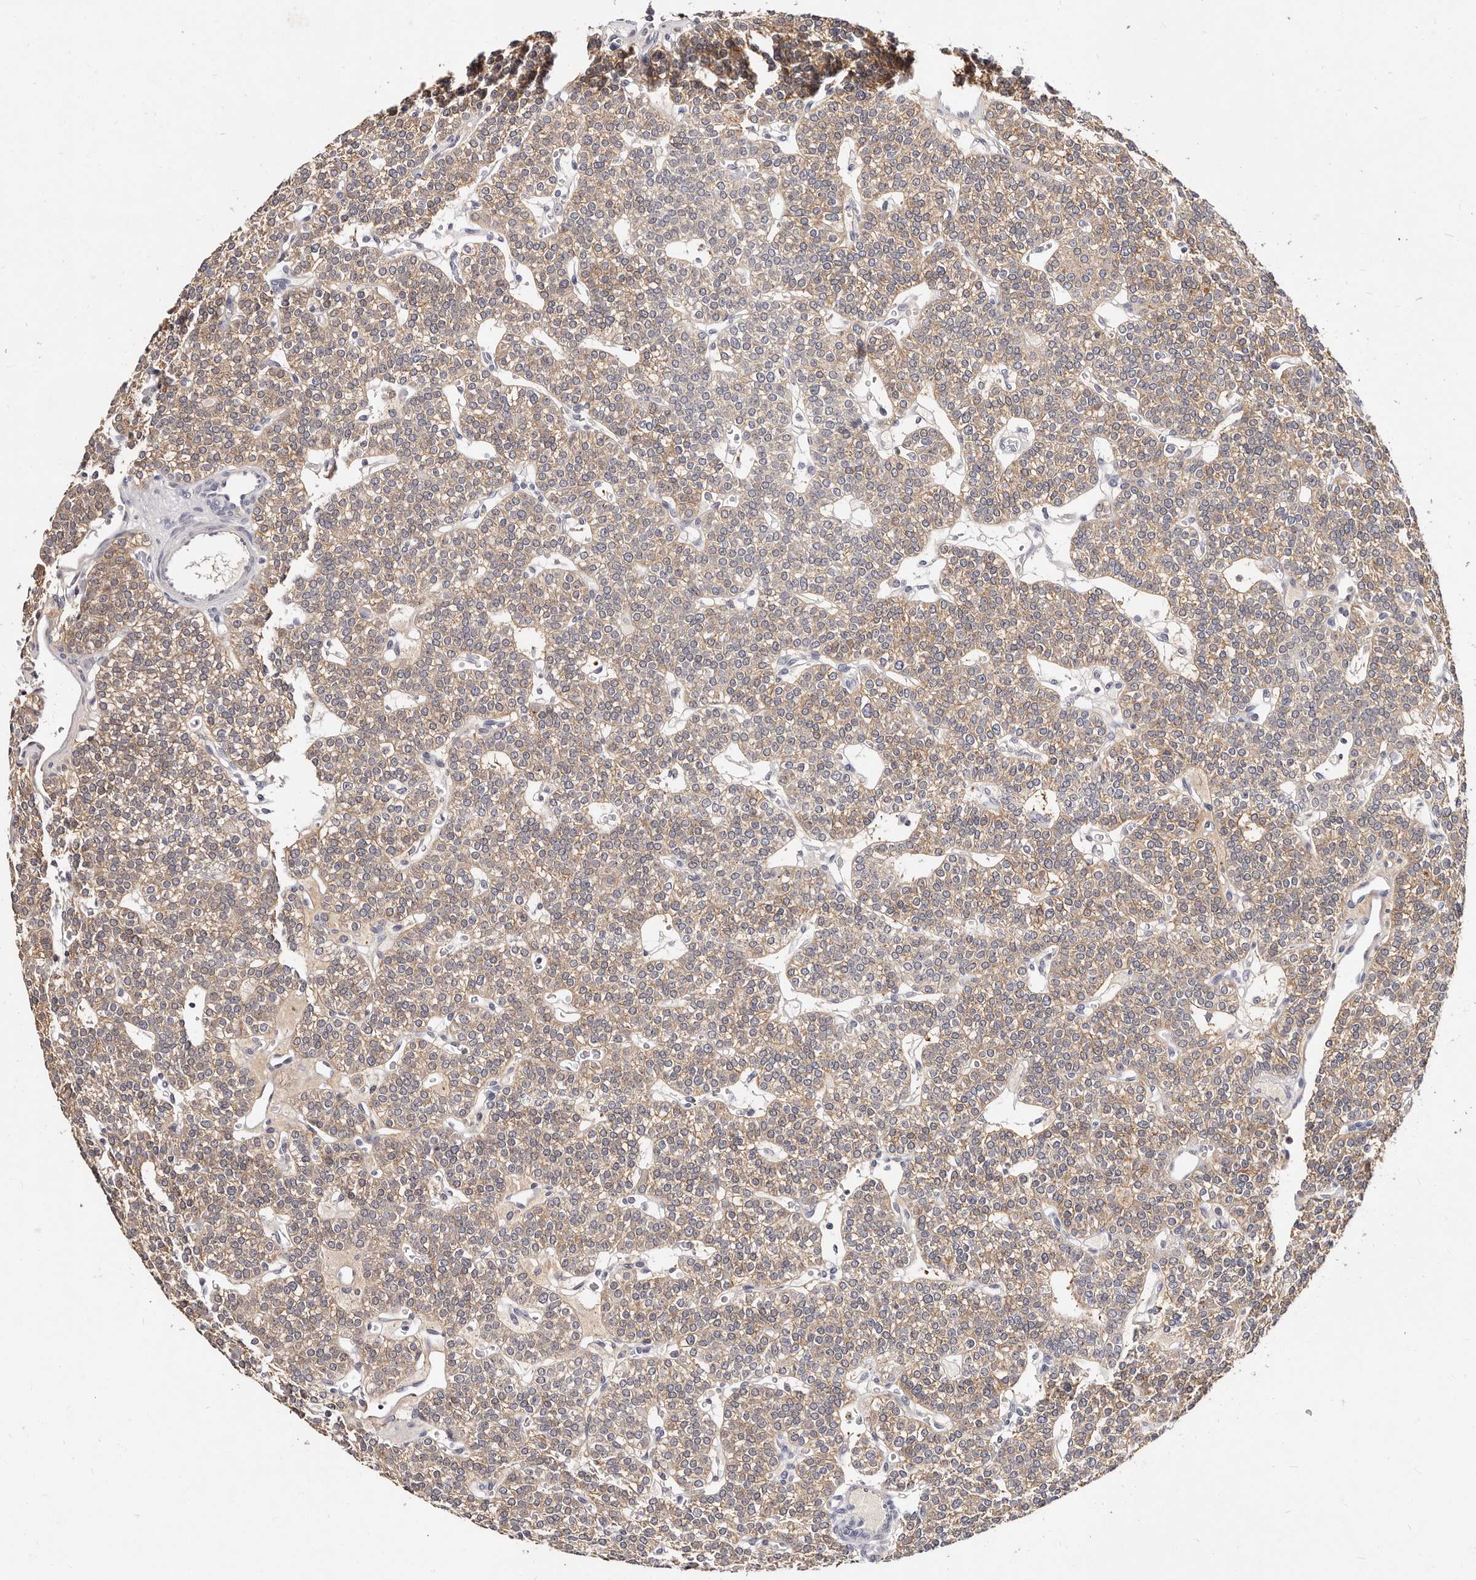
{"staining": {"intensity": "weak", "quantity": "25%-75%", "location": "cytoplasmic/membranous"}, "tissue": "parathyroid gland", "cell_type": "Glandular cells", "image_type": "normal", "snomed": [{"axis": "morphology", "description": "Normal tissue, NOS"}, {"axis": "topography", "description": "Parathyroid gland"}], "caption": "Immunohistochemistry of benign human parathyroid gland displays low levels of weak cytoplasmic/membranous expression in approximately 25%-75% of glandular cells. Immunohistochemistry stains the protein of interest in brown and the nuclei are stained blue.", "gene": "MRPS33", "patient": {"sex": "male", "age": 83}}